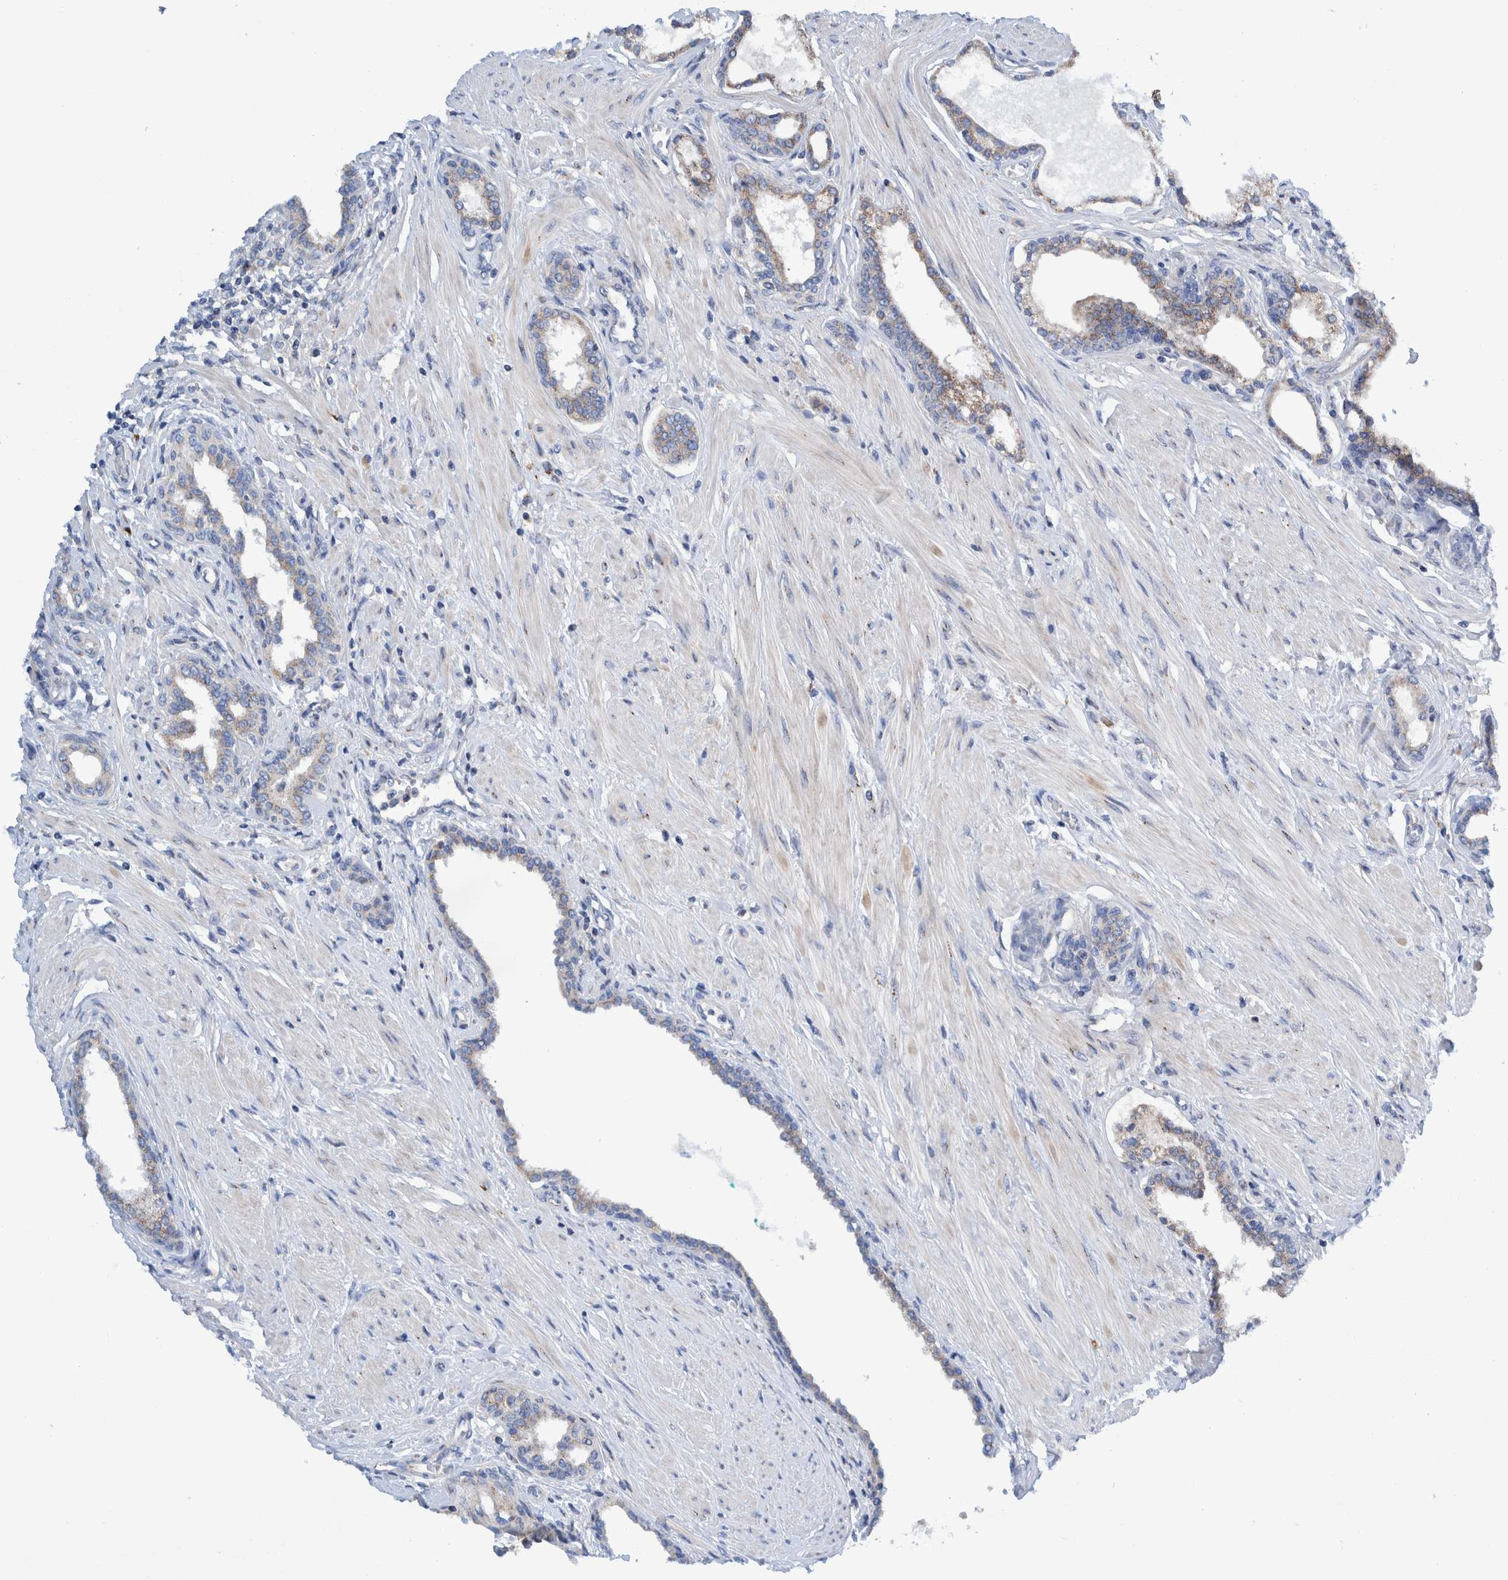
{"staining": {"intensity": "weak", "quantity": "25%-75%", "location": "cytoplasmic/membranous"}, "tissue": "prostate cancer", "cell_type": "Tumor cells", "image_type": "cancer", "snomed": [{"axis": "morphology", "description": "Adenocarcinoma, High grade"}, {"axis": "topography", "description": "Prostate"}], "caption": "Immunohistochemical staining of human high-grade adenocarcinoma (prostate) exhibits weak cytoplasmic/membranous protein staining in about 25%-75% of tumor cells.", "gene": "TRIM58", "patient": {"sex": "male", "age": 52}}